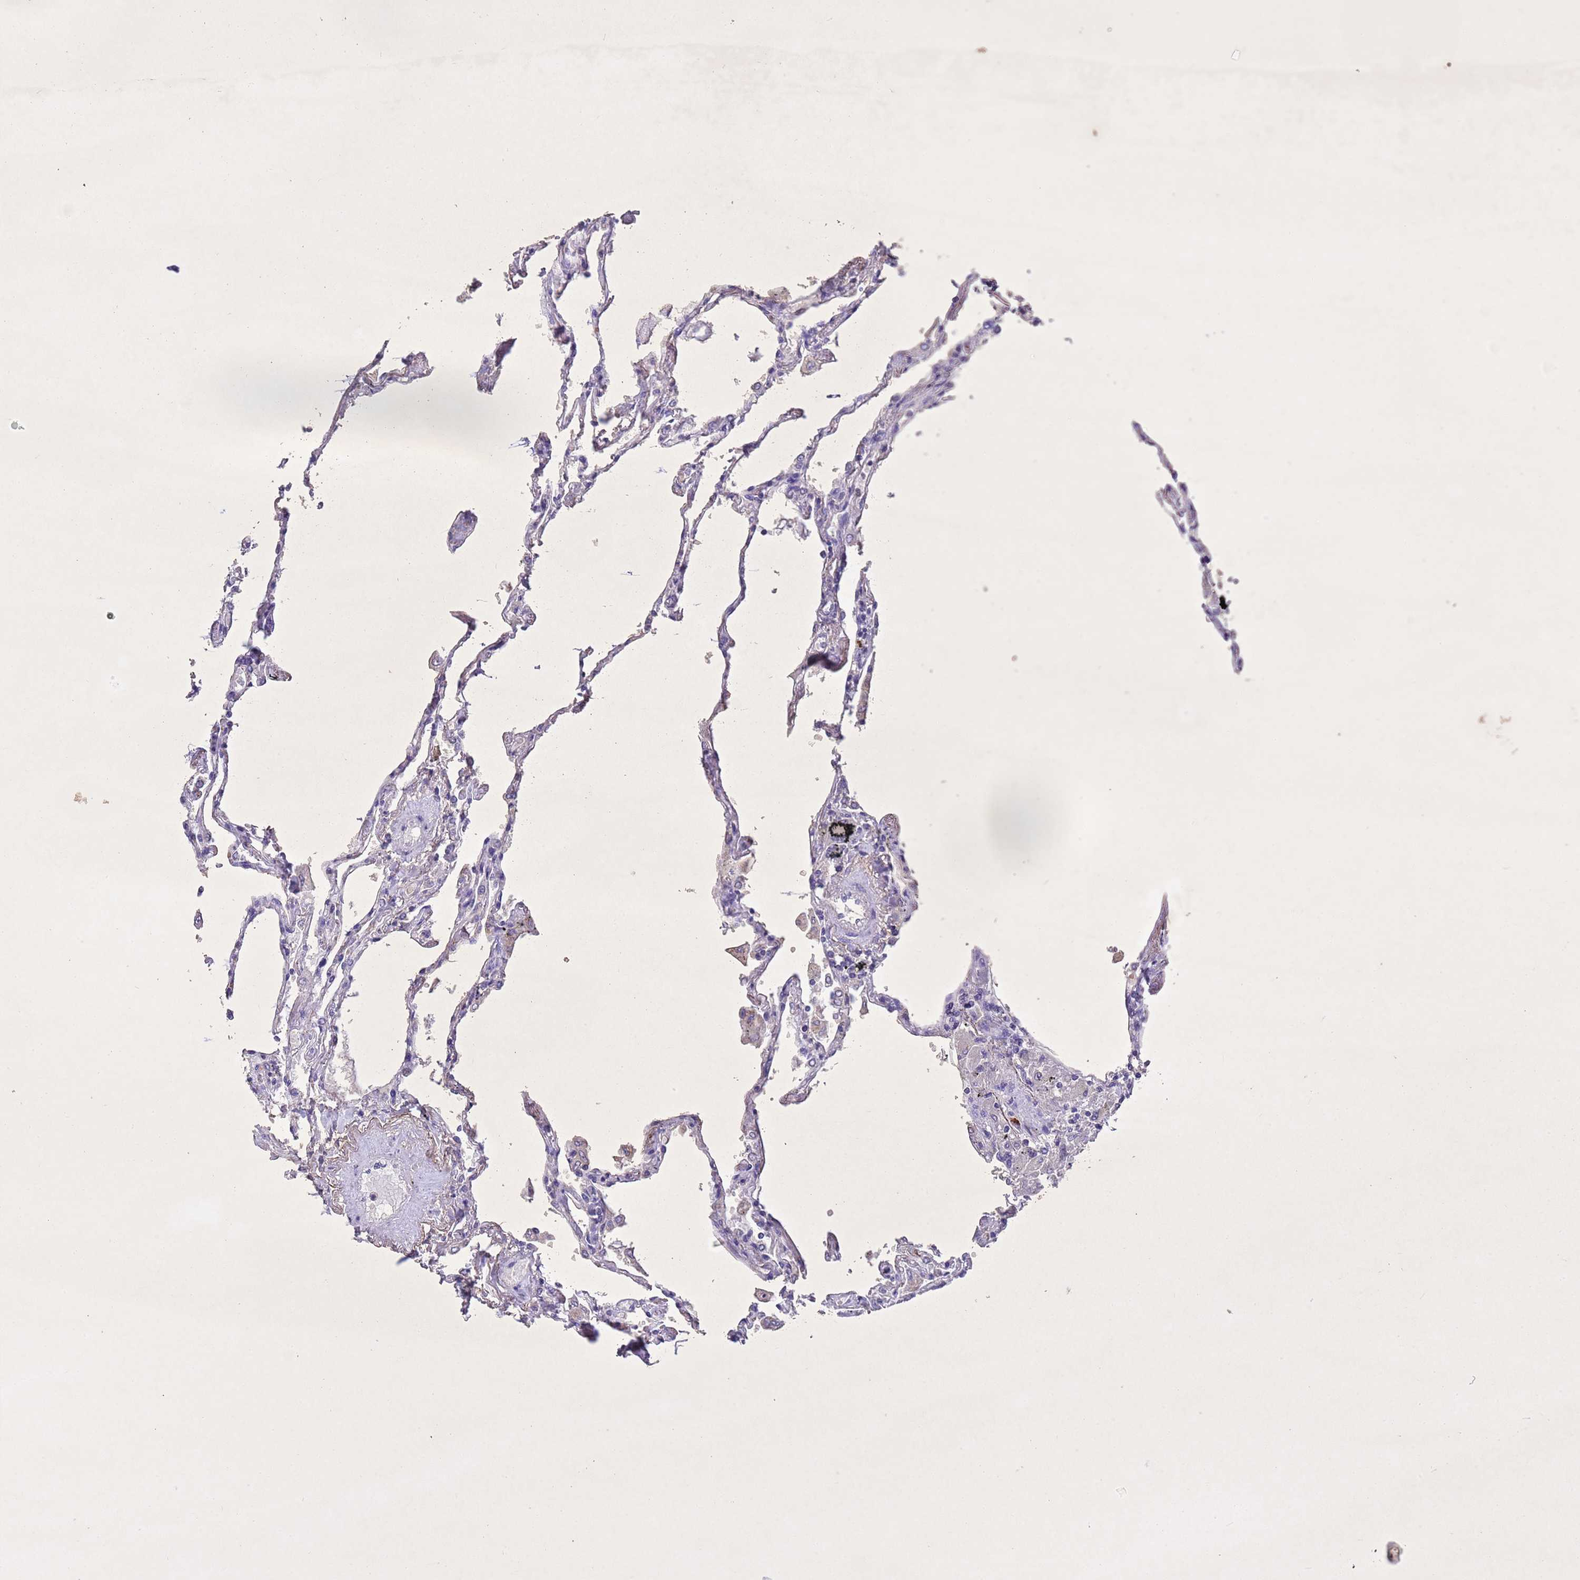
{"staining": {"intensity": "negative", "quantity": "none", "location": "none"}, "tissue": "lung", "cell_type": "Alveolar cells", "image_type": "normal", "snomed": [{"axis": "morphology", "description": "Normal tissue, NOS"}, {"axis": "topography", "description": "Lung"}], "caption": "An IHC histopathology image of benign lung is shown. There is no staining in alveolar cells of lung. (DAB immunohistochemistry (IHC) with hematoxylin counter stain).", "gene": "NLRP11", "patient": {"sex": "female", "age": 67}}